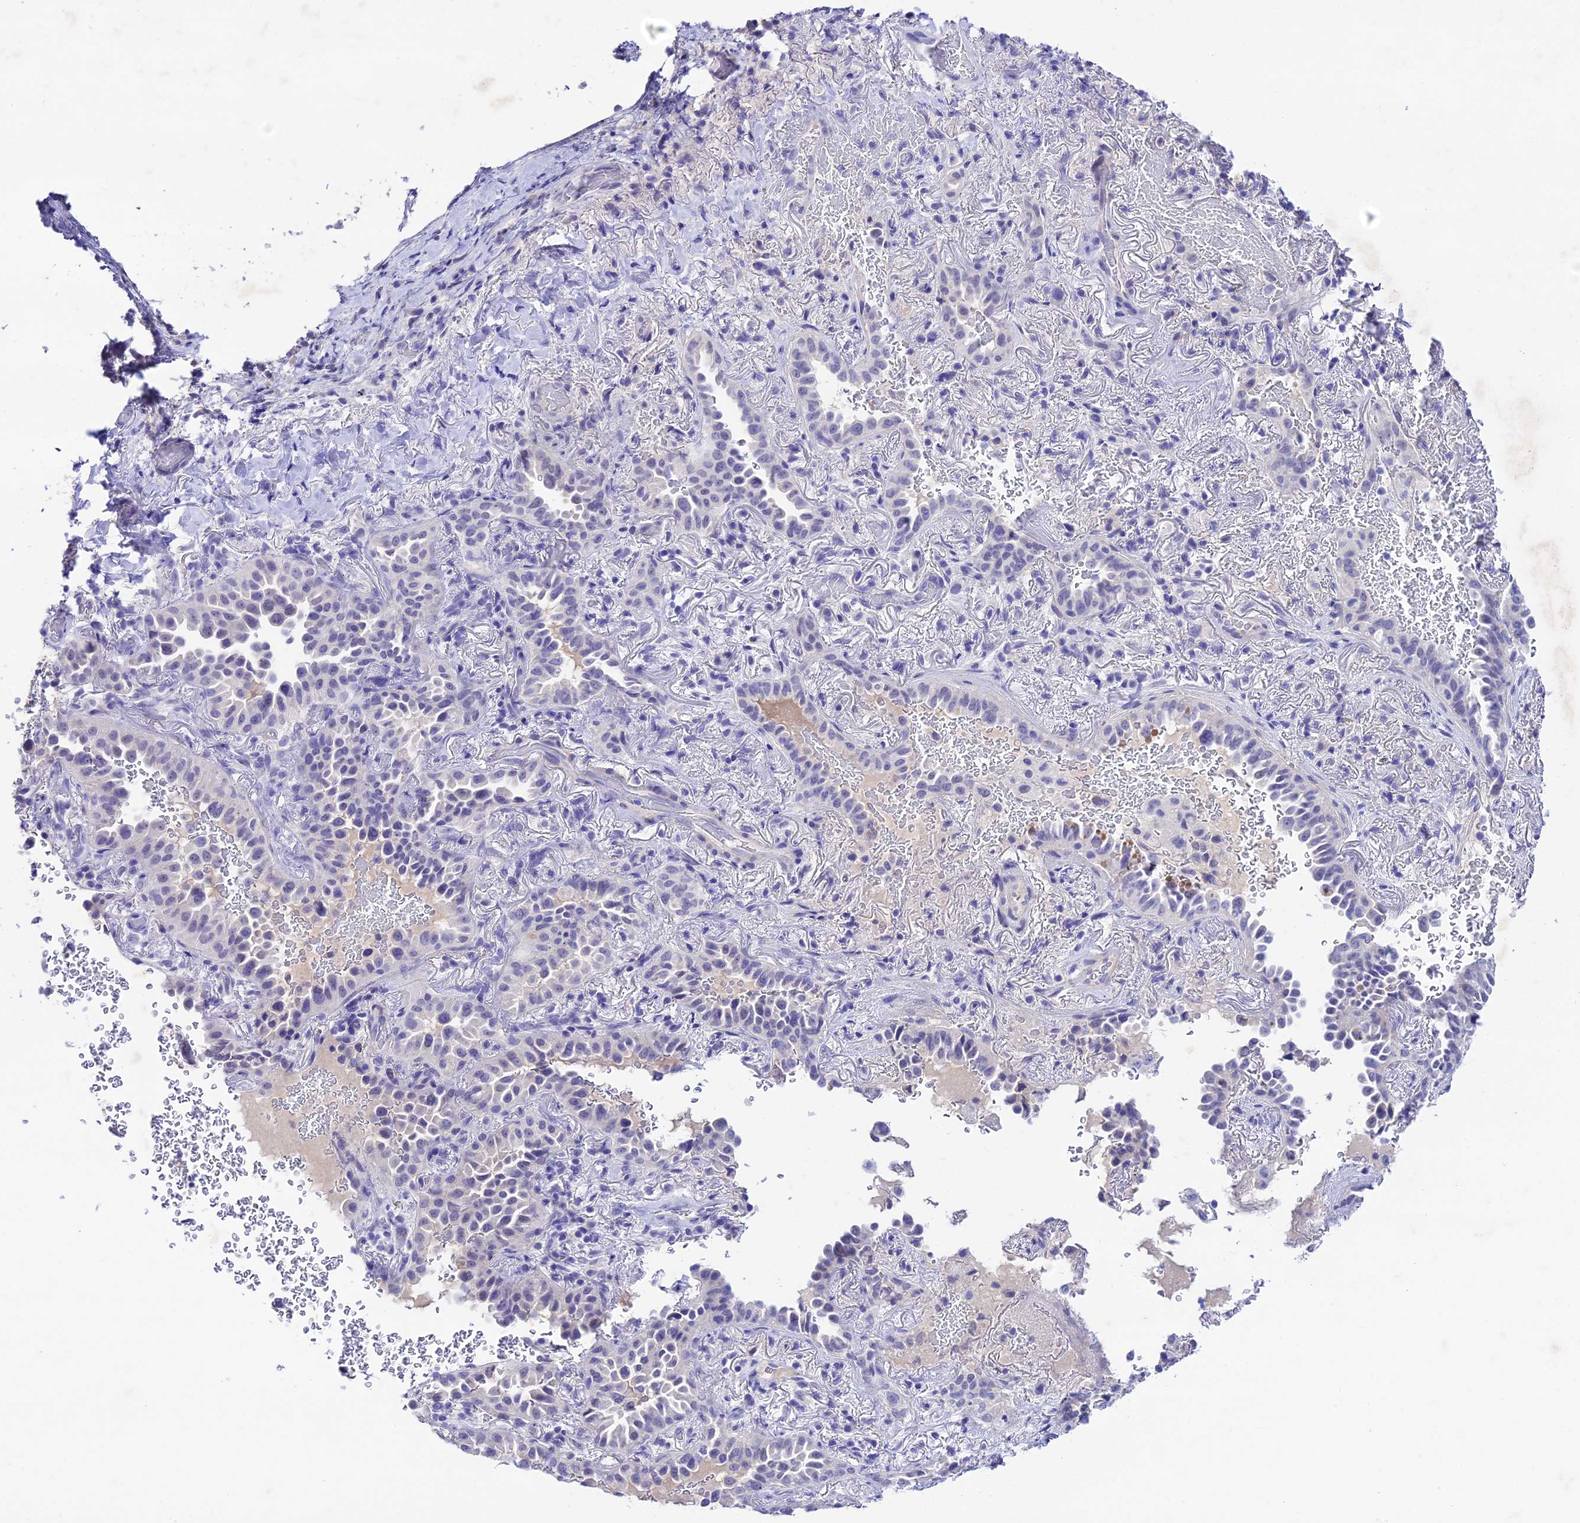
{"staining": {"intensity": "negative", "quantity": "none", "location": "none"}, "tissue": "lung cancer", "cell_type": "Tumor cells", "image_type": "cancer", "snomed": [{"axis": "morphology", "description": "Adenocarcinoma, NOS"}, {"axis": "topography", "description": "Lung"}], "caption": "IHC histopathology image of neoplastic tissue: lung cancer stained with DAB exhibits no significant protein expression in tumor cells. The staining was performed using DAB to visualize the protein expression in brown, while the nuclei were stained in blue with hematoxylin (Magnification: 20x).", "gene": "NLRP6", "patient": {"sex": "female", "age": 69}}